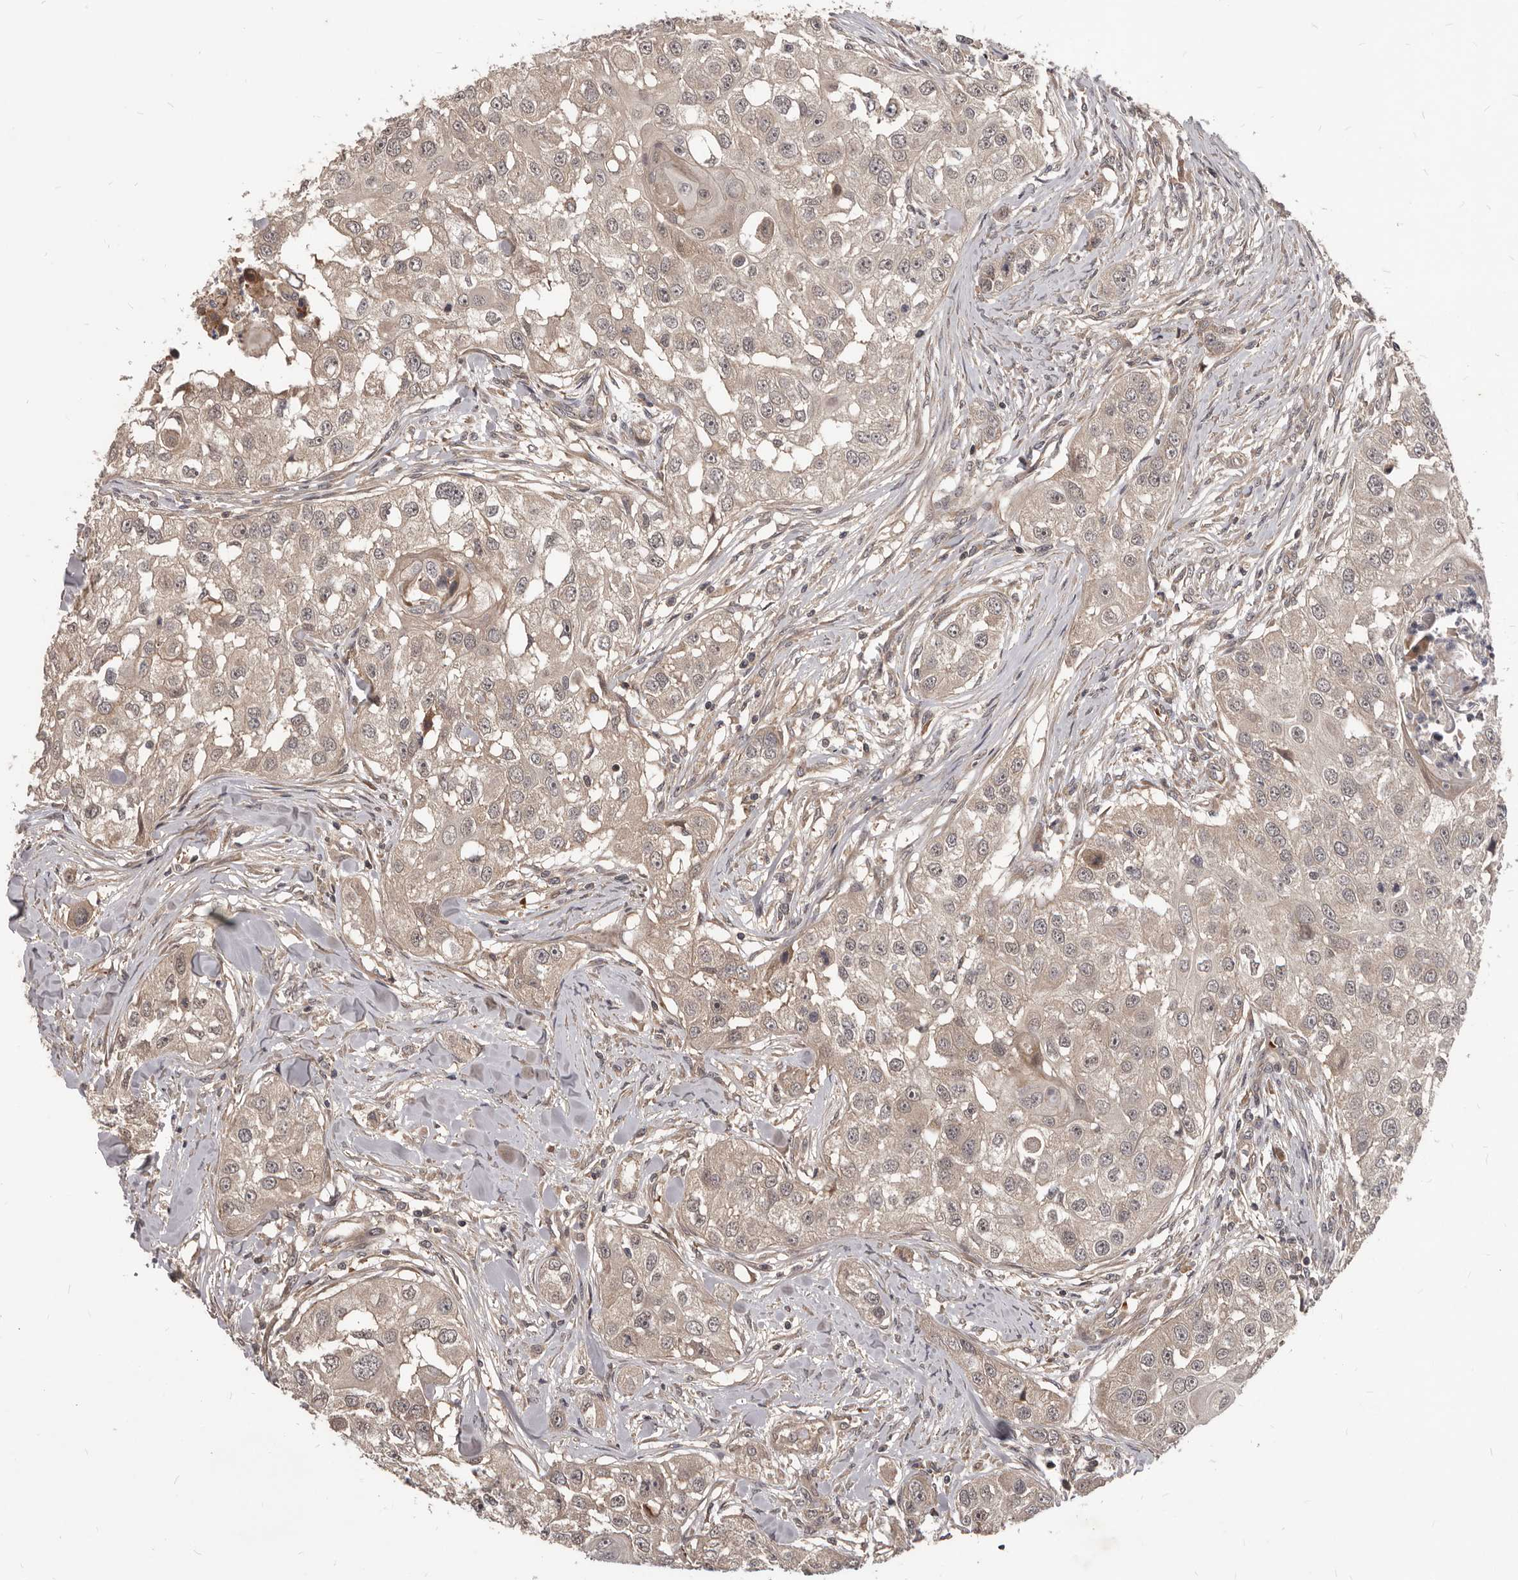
{"staining": {"intensity": "weak", "quantity": "25%-75%", "location": "cytoplasmic/membranous"}, "tissue": "head and neck cancer", "cell_type": "Tumor cells", "image_type": "cancer", "snomed": [{"axis": "morphology", "description": "Normal tissue, NOS"}, {"axis": "morphology", "description": "Squamous cell carcinoma, NOS"}, {"axis": "topography", "description": "Skeletal muscle"}, {"axis": "topography", "description": "Head-Neck"}], "caption": "Head and neck cancer (squamous cell carcinoma) tissue demonstrates weak cytoplasmic/membranous positivity in approximately 25%-75% of tumor cells, visualized by immunohistochemistry. The protein is shown in brown color, while the nuclei are stained blue.", "gene": "GABPB2", "patient": {"sex": "male", "age": 51}}